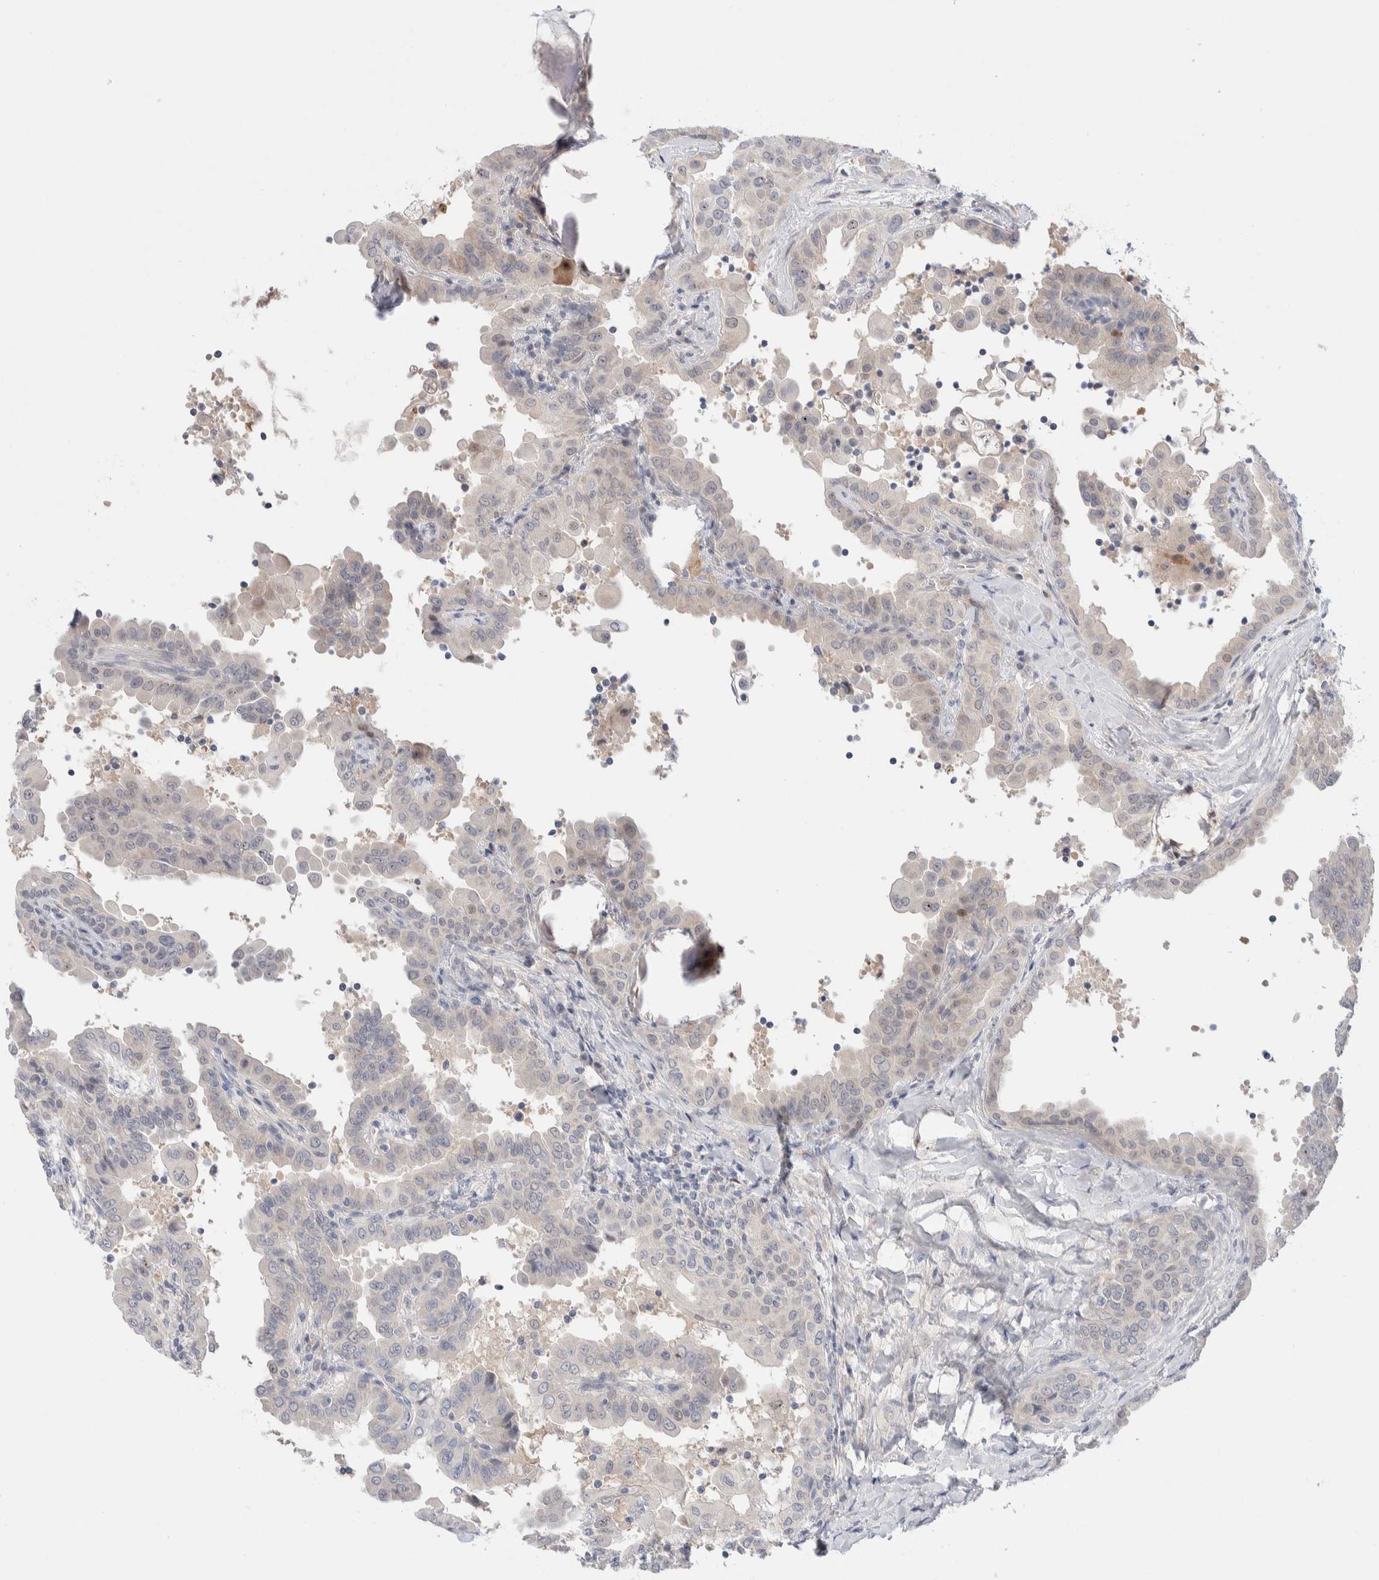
{"staining": {"intensity": "weak", "quantity": "<25%", "location": "nuclear"}, "tissue": "thyroid cancer", "cell_type": "Tumor cells", "image_type": "cancer", "snomed": [{"axis": "morphology", "description": "Papillary adenocarcinoma, NOS"}, {"axis": "topography", "description": "Thyroid gland"}], "caption": "IHC of human thyroid cancer (papillary adenocarcinoma) demonstrates no staining in tumor cells.", "gene": "DNAJB6", "patient": {"sex": "male", "age": 33}}